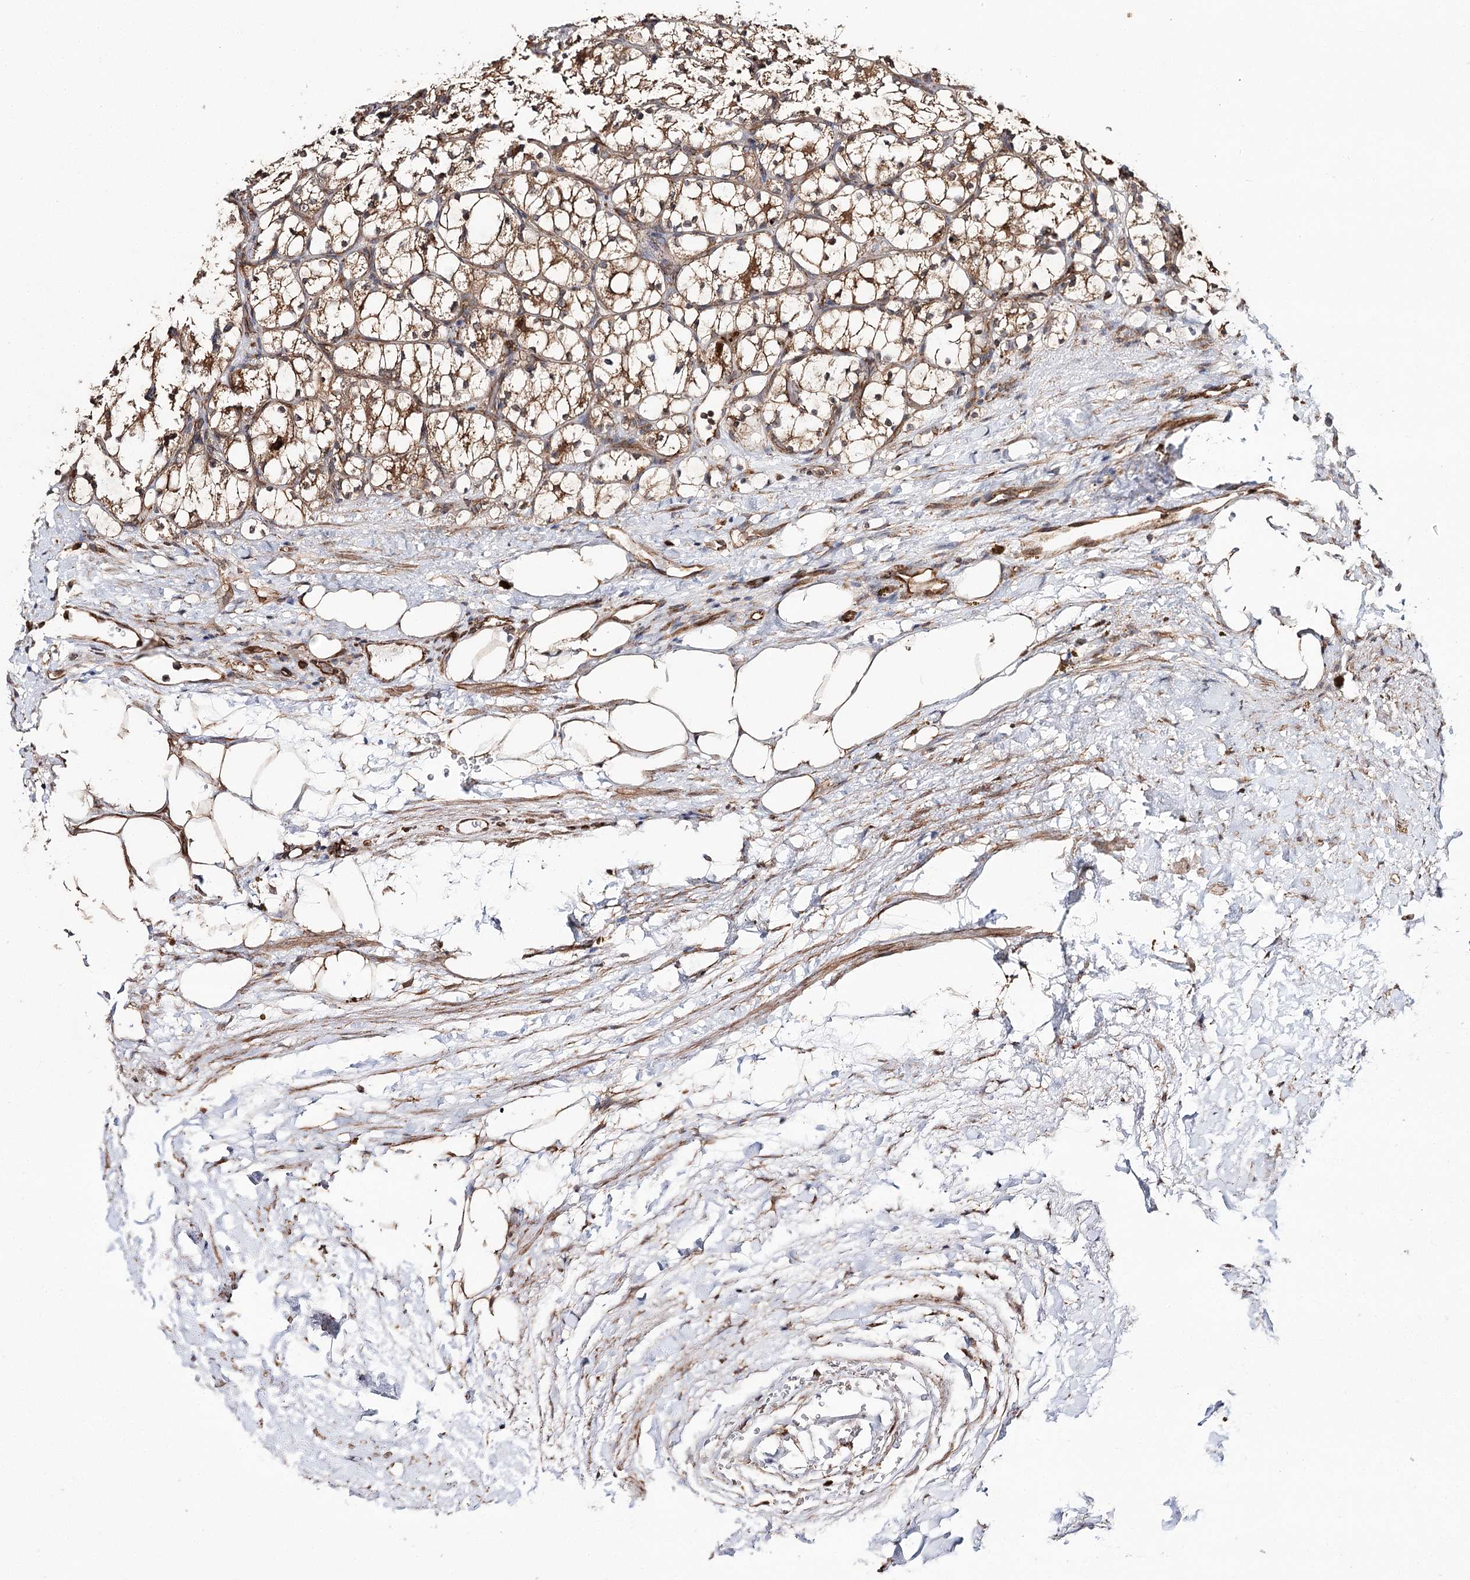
{"staining": {"intensity": "moderate", "quantity": ">75%", "location": "cytoplasmic/membranous"}, "tissue": "renal cancer", "cell_type": "Tumor cells", "image_type": "cancer", "snomed": [{"axis": "morphology", "description": "Adenocarcinoma, NOS"}, {"axis": "topography", "description": "Kidney"}], "caption": "The photomicrograph shows staining of renal cancer, revealing moderate cytoplasmic/membranous protein positivity (brown color) within tumor cells.", "gene": "DNAJB14", "patient": {"sex": "female", "age": 69}}